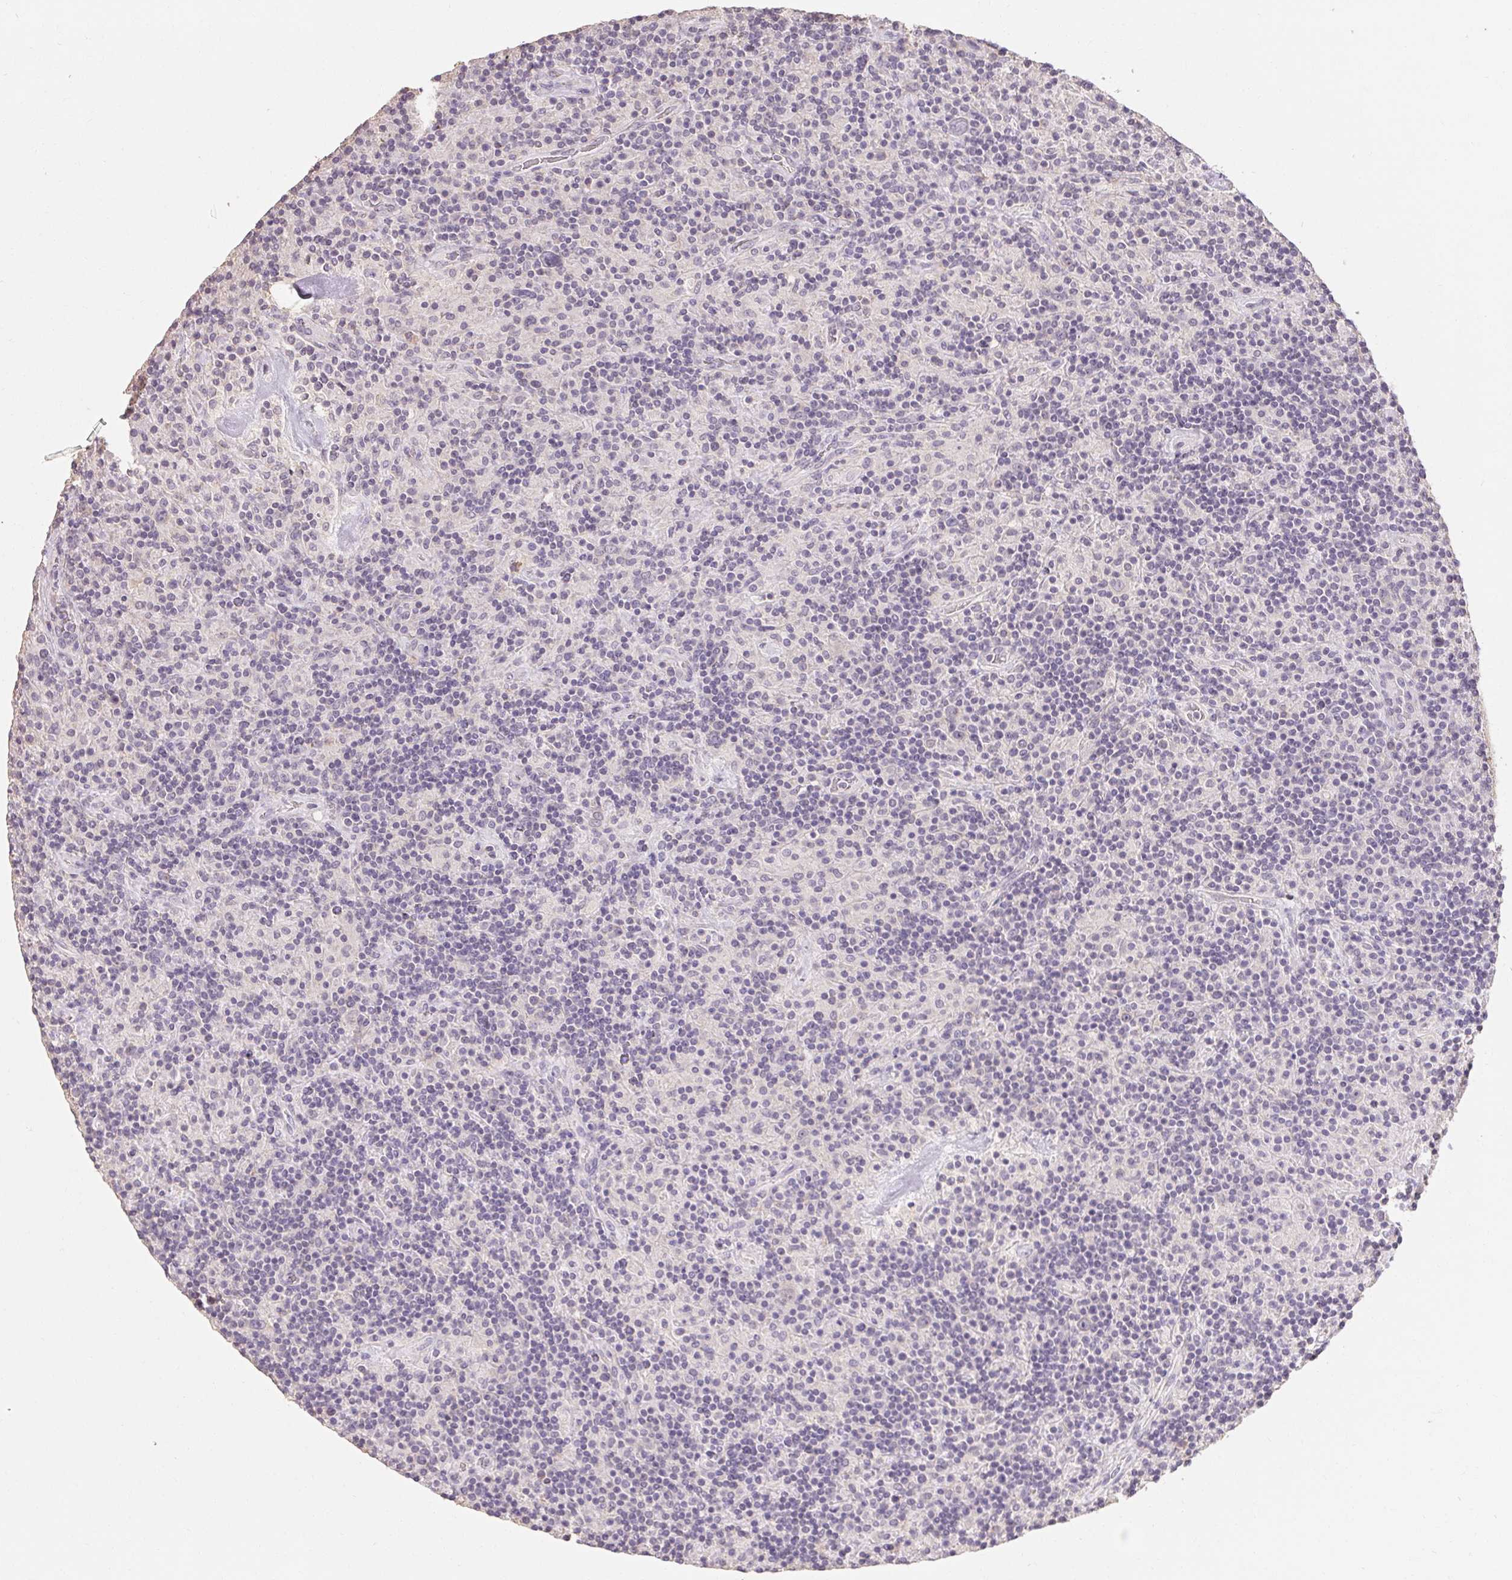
{"staining": {"intensity": "negative", "quantity": "none", "location": "none"}, "tissue": "lymphoma", "cell_type": "Tumor cells", "image_type": "cancer", "snomed": [{"axis": "morphology", "description": "Hodgkin's disease, NOS"}, {"axis": "topography", "description": "Lymph node"}], "caption": "The histopathology image displays no significant expression in tumor cells of lymphoma.", "gene": "MAP7D2", "patient": {"sex": "male", "age": 70}}